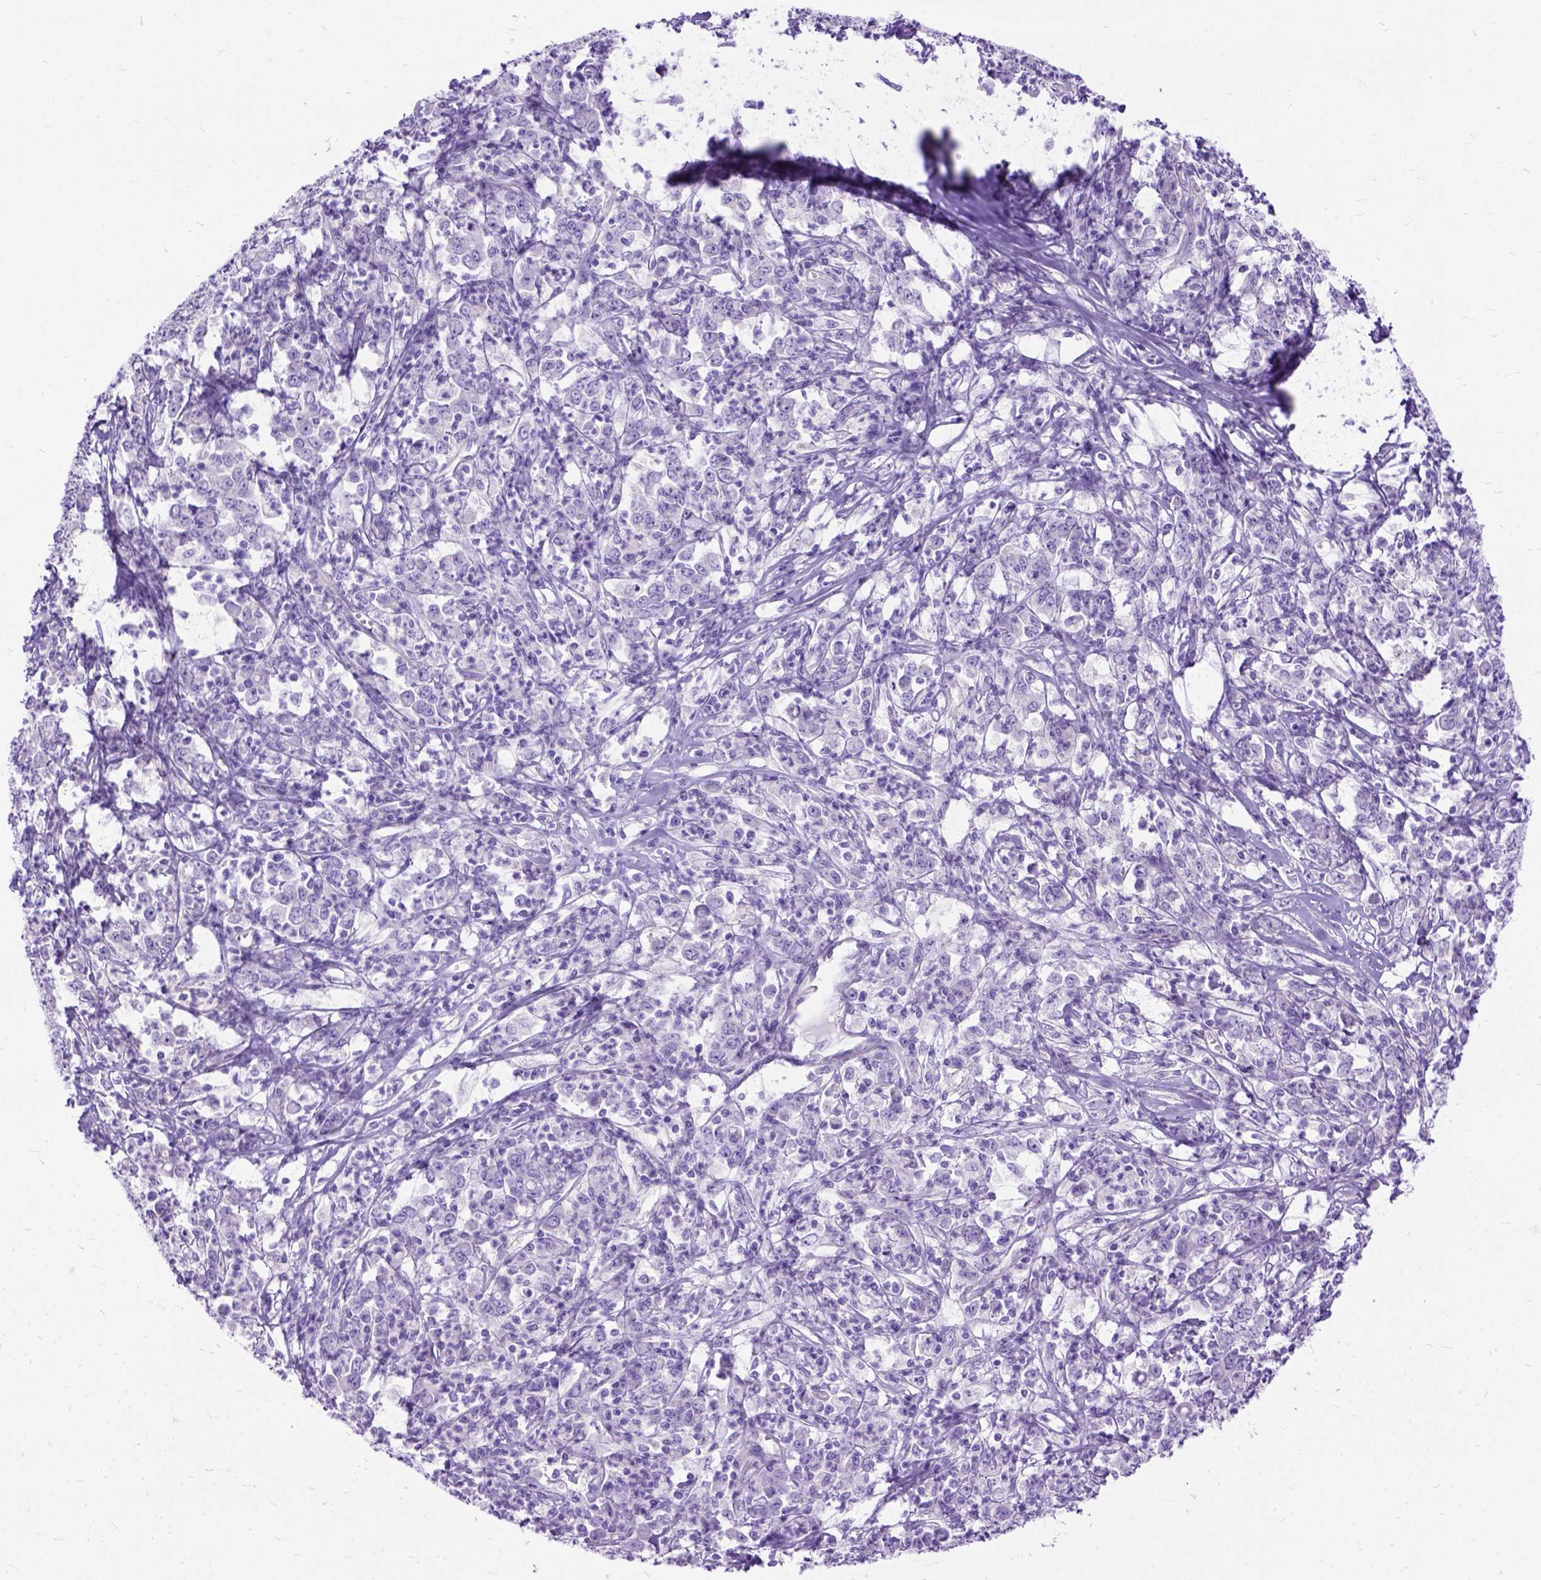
{"staining": {"intensity": "negative", "quantity": "none", "location": "none"}, "tissue": "stomach cancer", "cell_type": "Tumor cells", "image_type": "cancer", "snomed": [{"axis": "morphology", "description": "Adenocarcinoma, NOS"}, {"axis": "topography", "description": "Stomach, lower"}], "caption": "Histopathology image shows no protein positivity in tumor cells of adenocarcinoma (stomach) tissue.", "gene": "ARL9", "patient": {"sex": "female", "age": 71}}